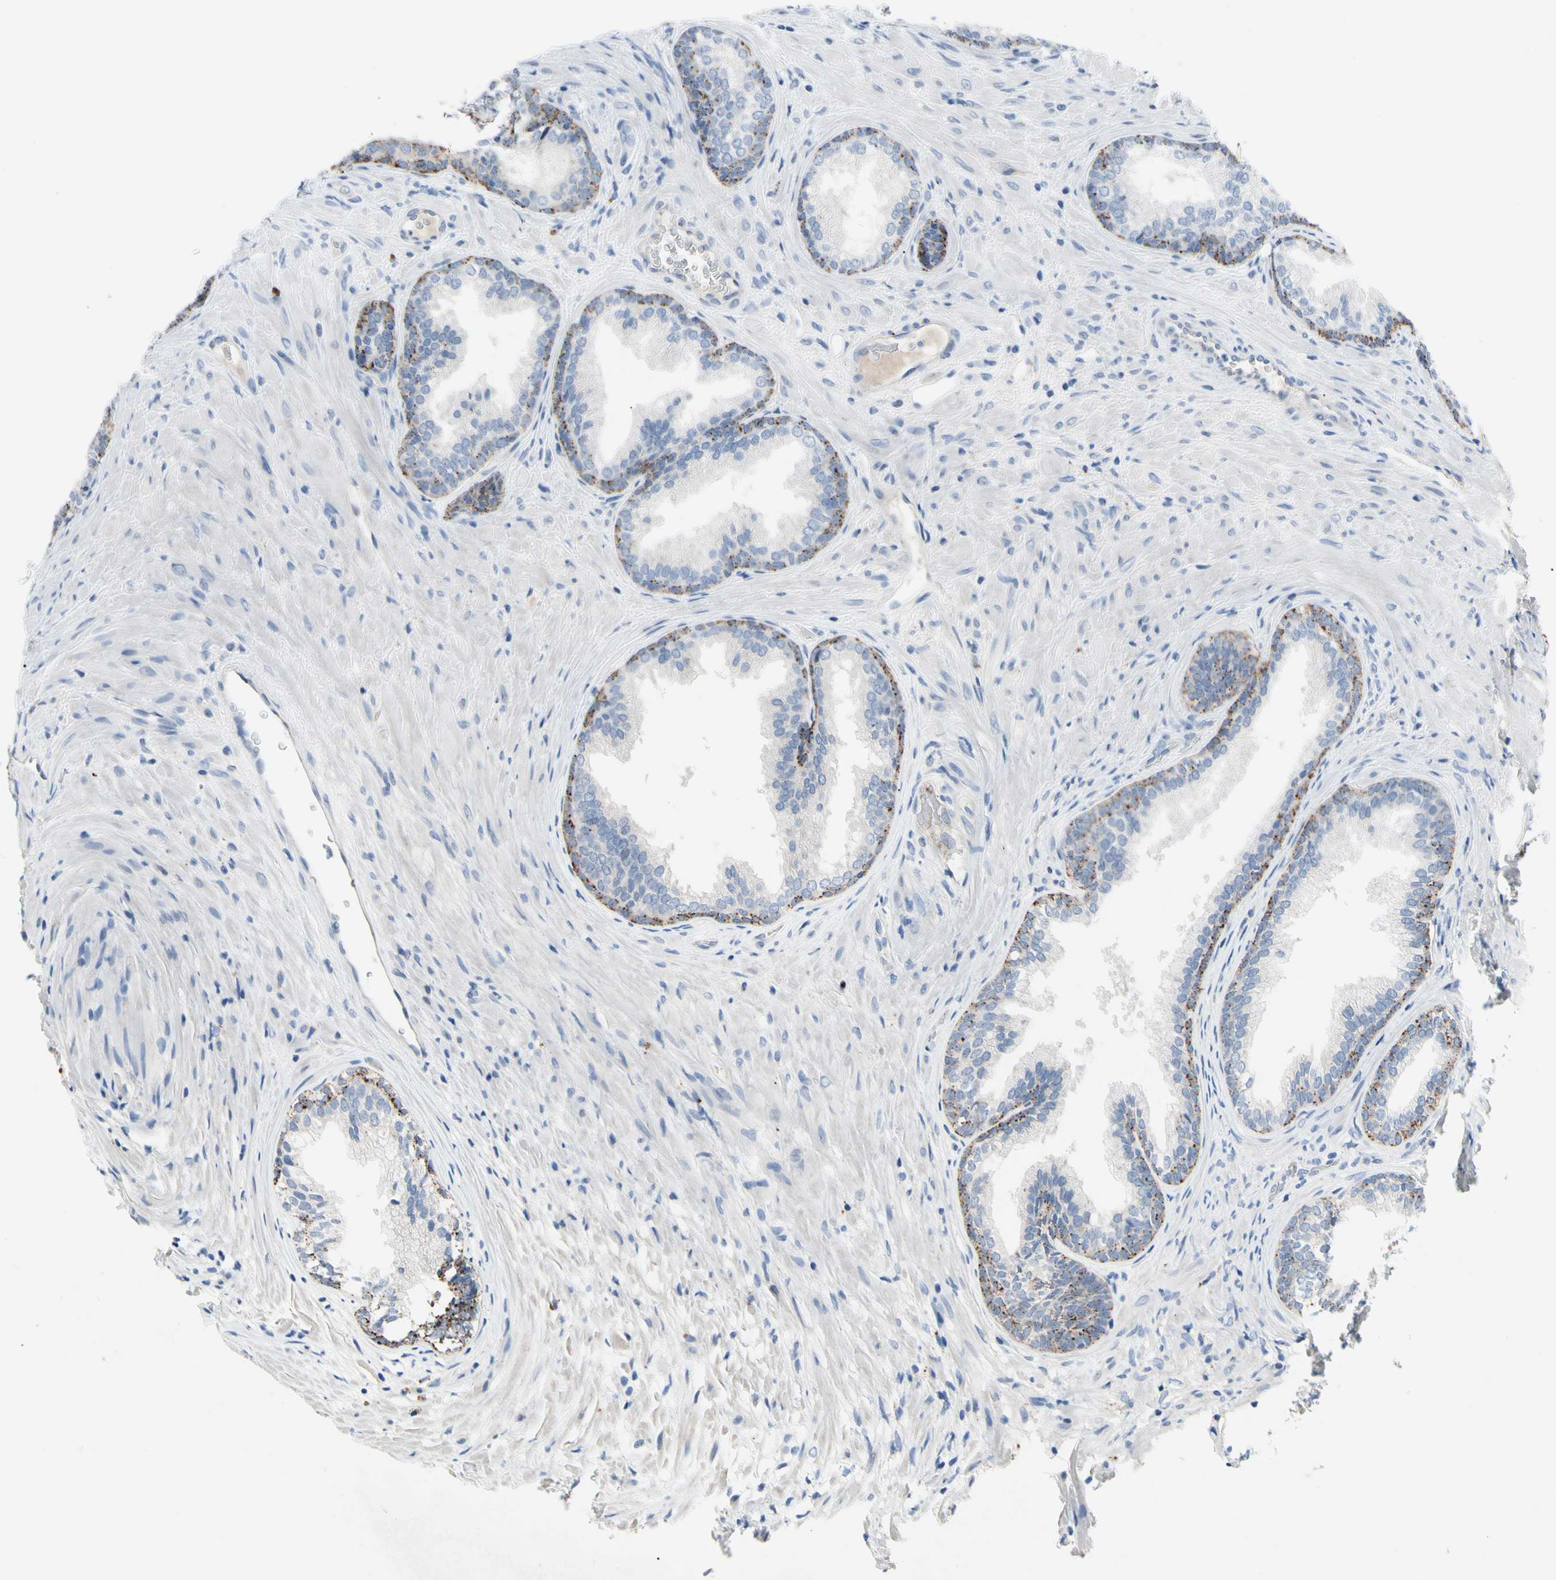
{"staining": {"intensity": "moderate", "quantity": "<25%", "location": "cytoplasmic/membranous"}, "tissue": "prostate", "cell_type": "Glandular cells", "image_type": "normal", "snomed": [{"axis": "morphology", "description": "Normal tissue, NOS"}, {"axis": "topography", "description": "Prostate"}], "caption": "This micrograph demonstrates immunohistochemistry (IHC) staining of normal human prostate, with low moderate cytoplasmic/membranous positivity in approximately <25% of glandular cells.", "gene": "RETSAT", "patient": {"sex": "male", "age": 76}}